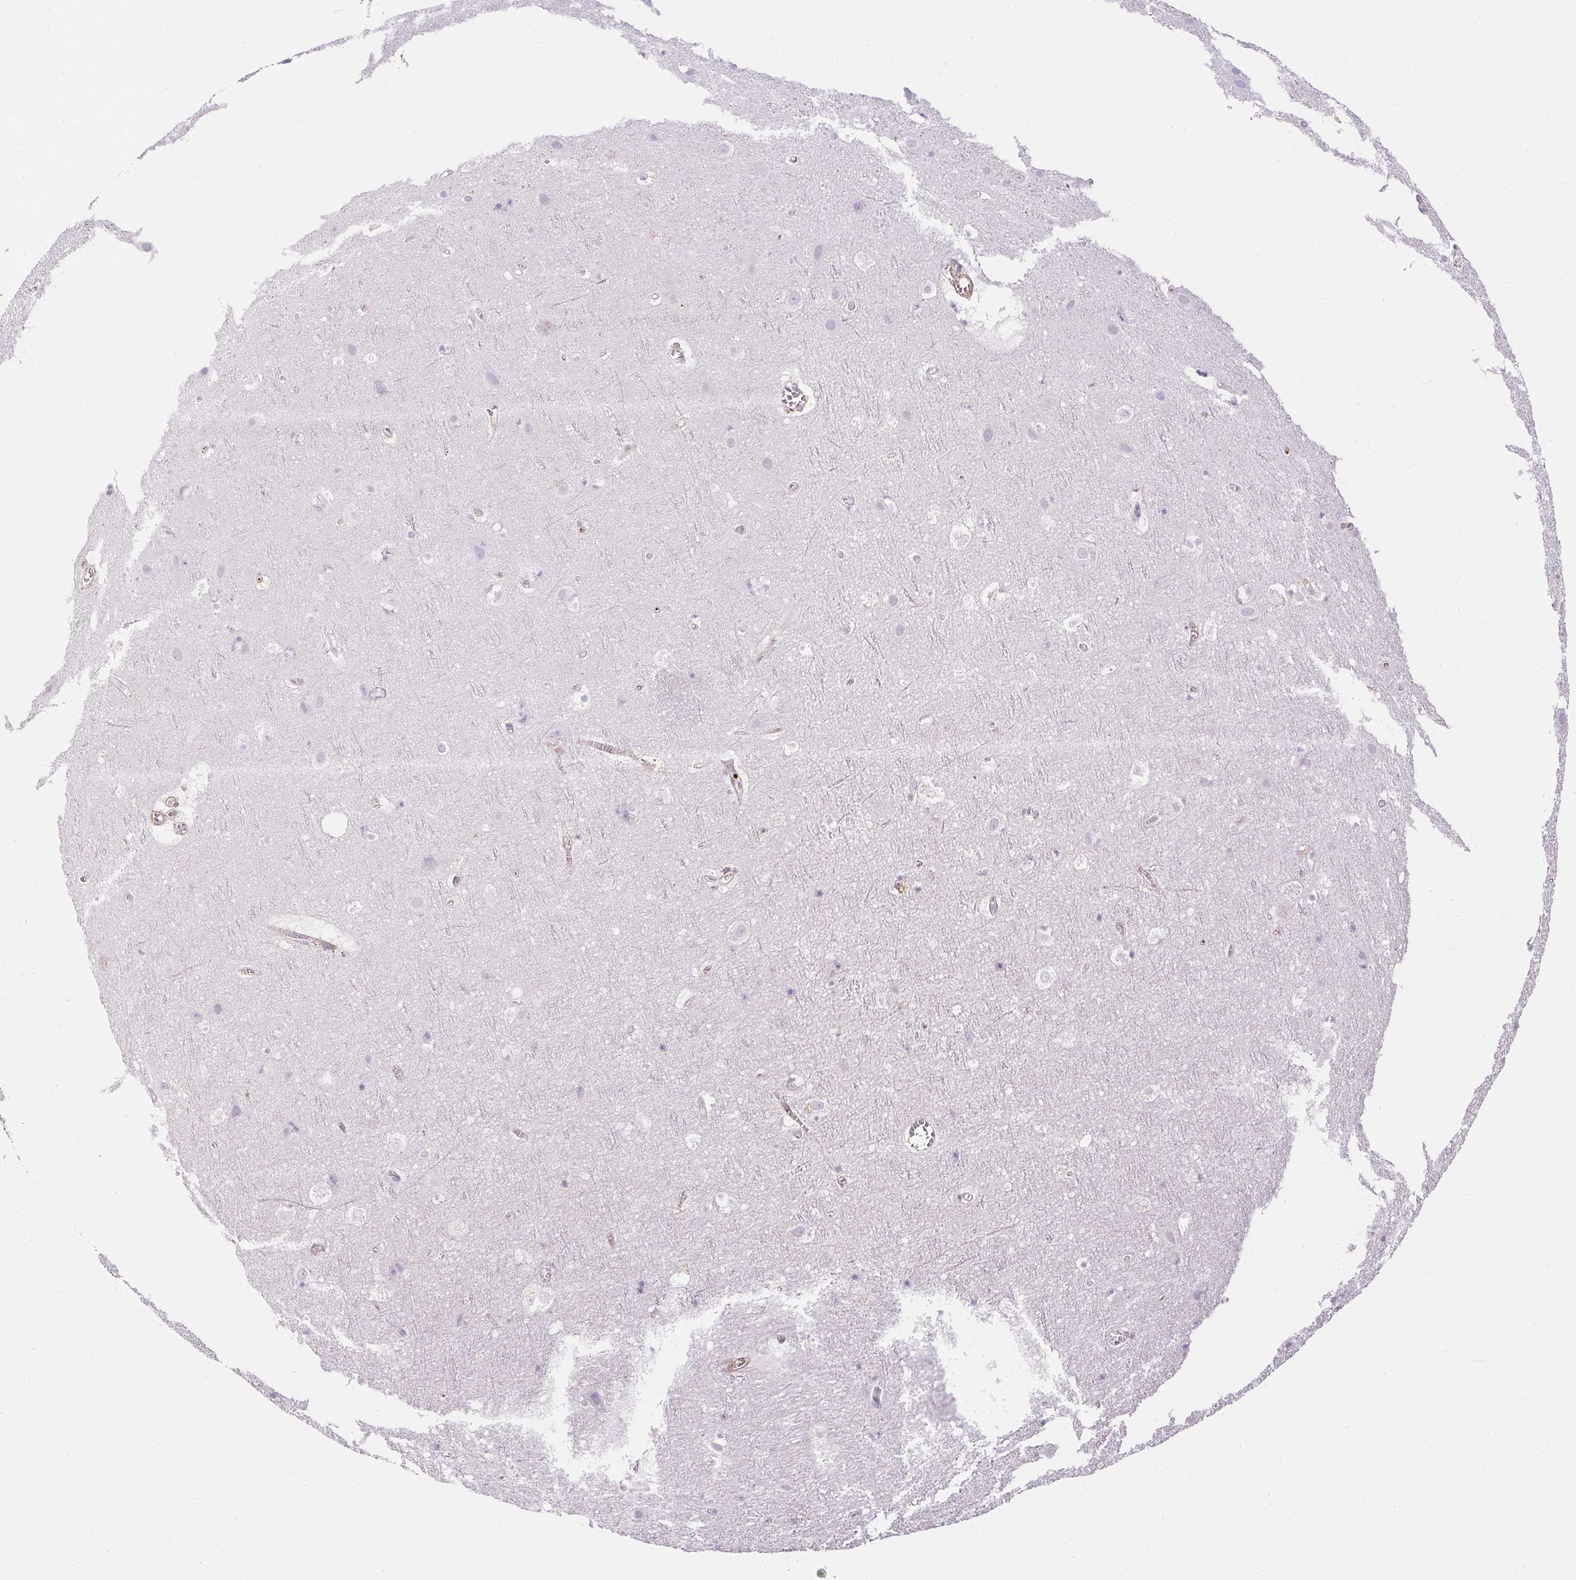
{"staining": {"intensity": "weak", "quantity": "25%-75%", "location": "cytoplasmic/membranous"}, "tissue": "cerebral cortex", "cell_type": "Endothelial cells", "image_type": "normal", "snomed": [{"axis": "morphology", "description": "Normal tissue, NOS"}, {"axis": "topography", "description": "Cerebral cortex"}], "caption": "Unremarkable cerebral cortex displays weak cytoplasmic/membranous staining in about 25%-75% of endothelial cells.", "gene": "PRL", "patient": {"sex": "female", "age": 42}}